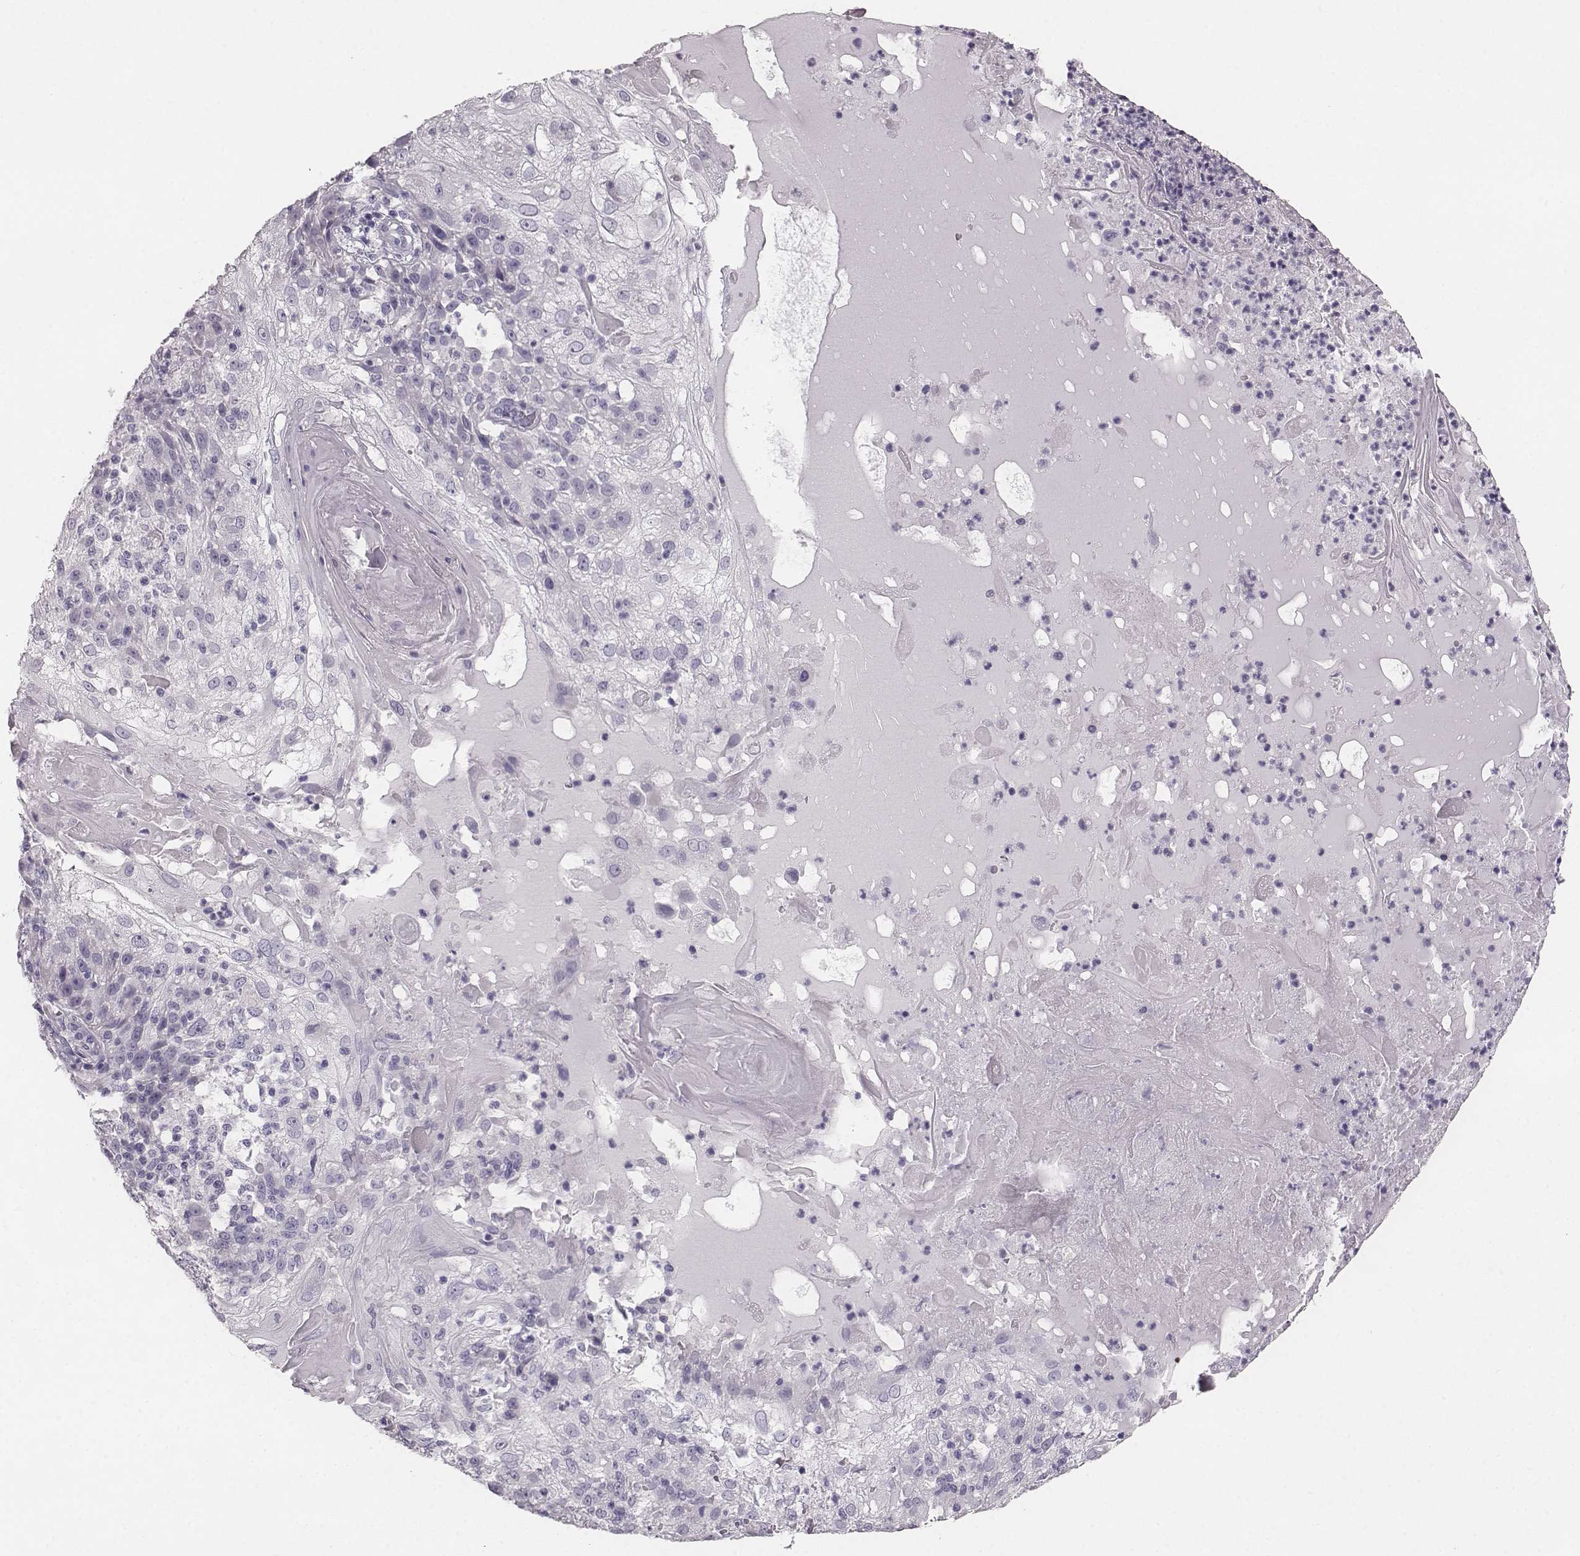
{"staining": {"intensity": "negative", "quantity": "none", "location": "none"}, "tissue": "skin cancer", "cell_type": "Tumor cells", "image_type": "cancer", "snomed": [{"axis": "morphology", "description": "Normal tissue, NOS"}, {"axis": "morphology", "description": "Squamous cell carcinoma, NOS"}, {"axis": "topography", "description": "Skin"}], "caption": "DAB immunohistochemical staining of human skin cancer (squamous cell carcinoma) shows no significant staining in tumor cells.", "gene": "NPTXR", "patient": {"sex": "female", "age": 83}}